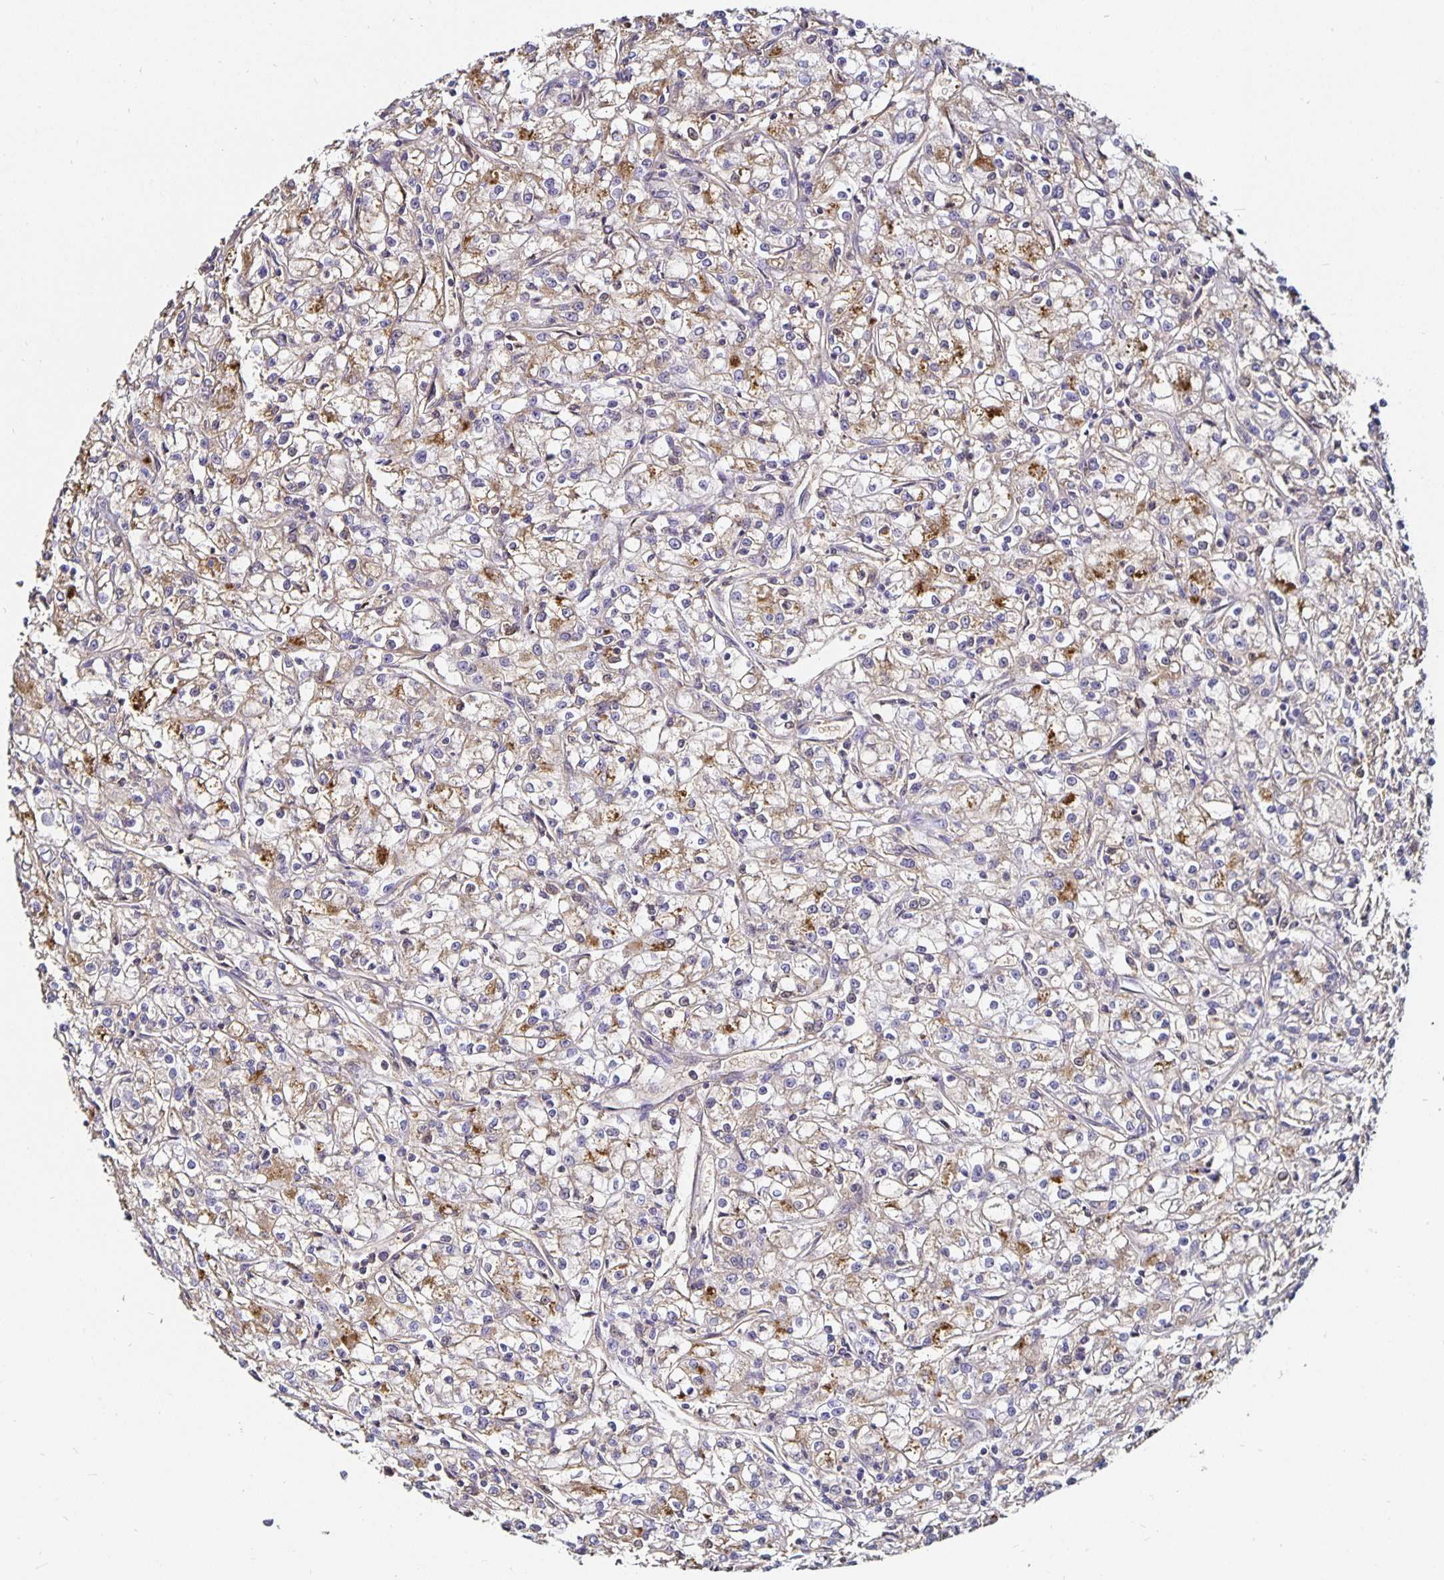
{"staining": {"intensity": "moderate", "quantity": "25%-75%", "location": "cytoplasmic/membranous"}, "tissue": "renal cancer", "cell_type": "Tumor cells", "image_type": "cancer", "snomed": [{"axis": "morphology", "description": "Adenocarcinoma, NOS"}, {"axis": "topography", "description": "Kidney"}], "caption": "Immunohistochemical staining of adenocarcinoma (renal) reveals moderate cytoplasmic/membranous protein staining in approximately 25%-75% of tumor cells.", "gene": "TTR", "patient": {"sex": "female", "age": 59}}